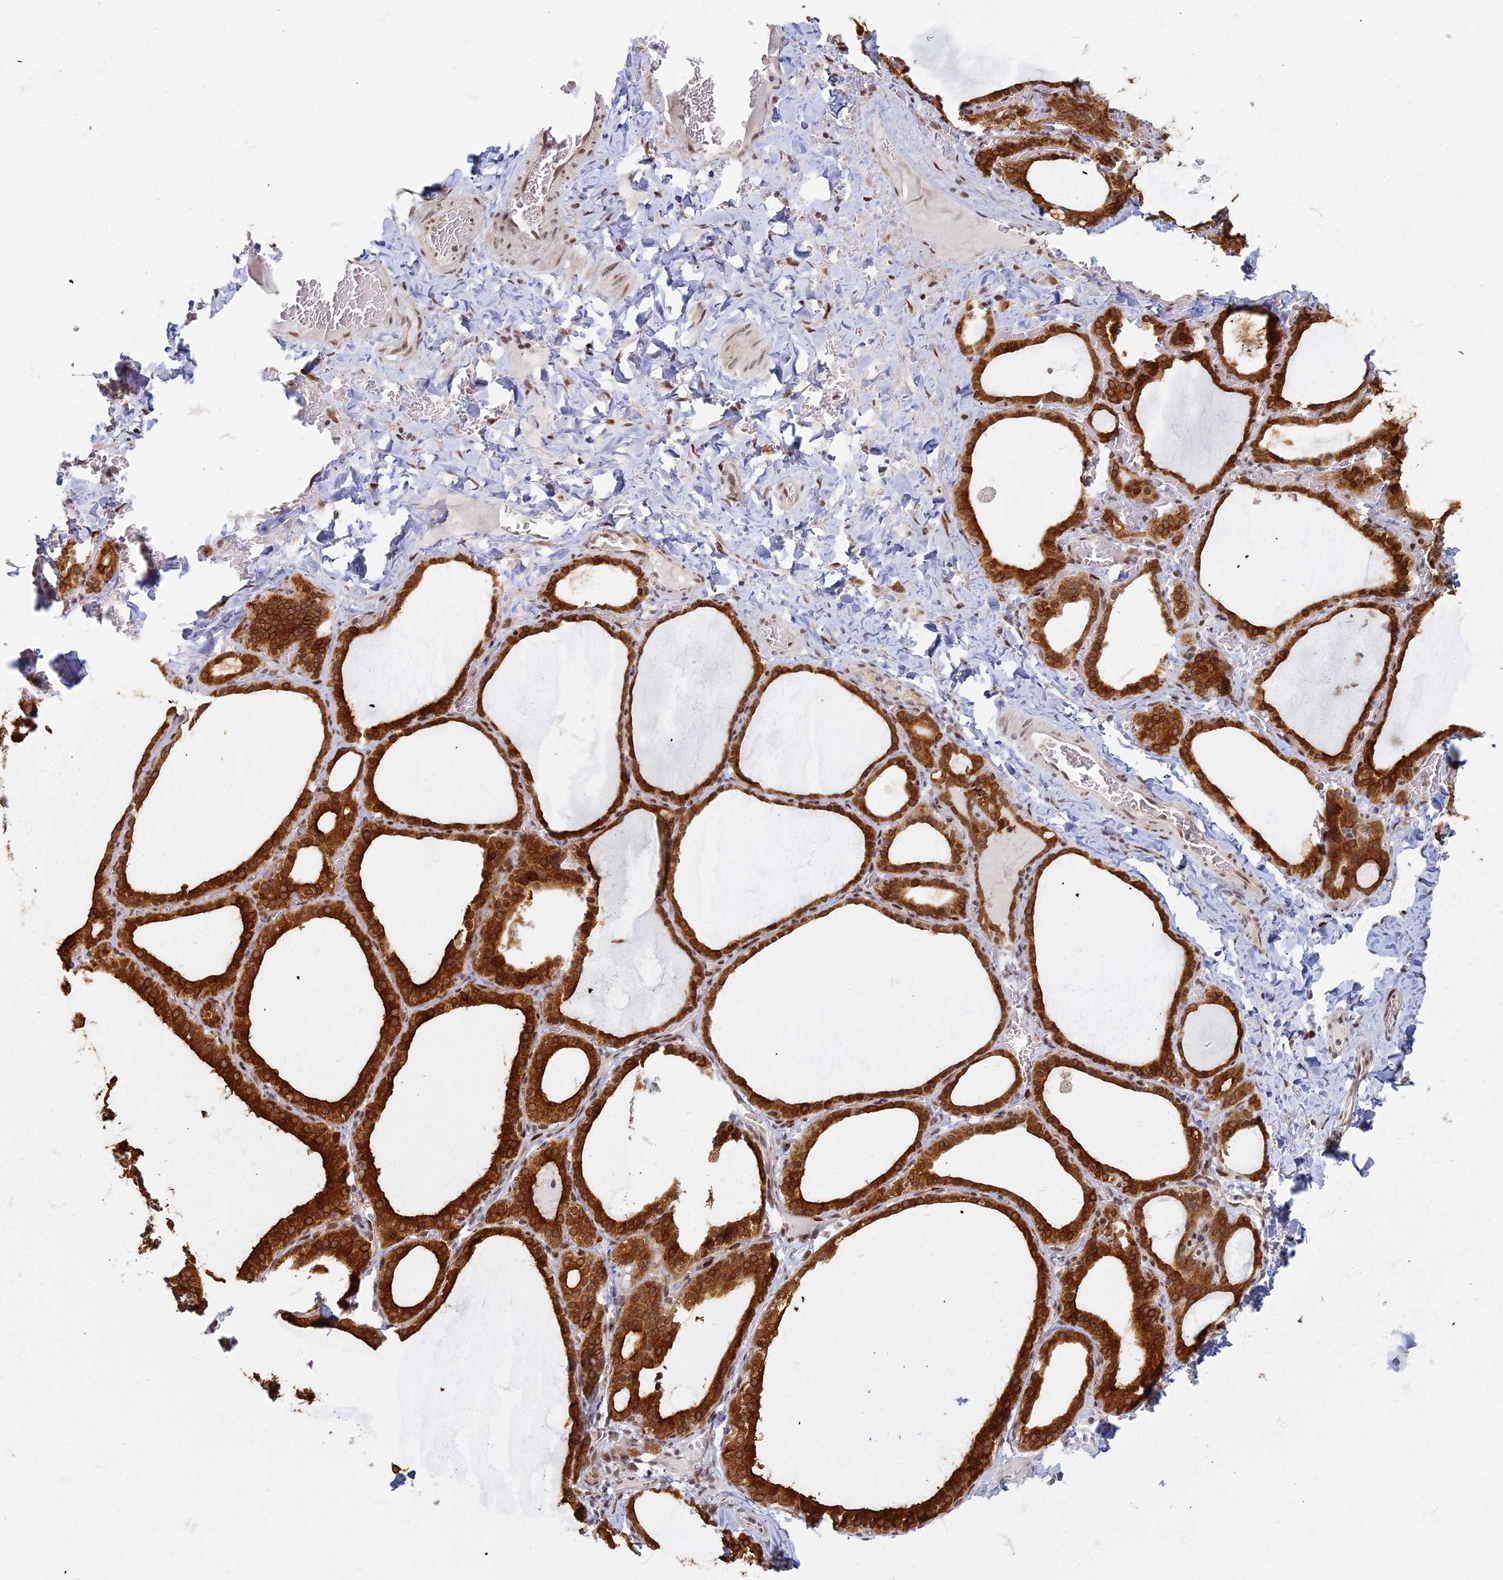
{"staining": {"intensity": "strong", "quantity": ">75%", "location": "cytoplasmic/membranous,nuclear"}, "tissue": "thyroid gland", "cell_type": "Glandular cells", "image_type": "normal", "snomed": [{"axis": "morphology", "description": "Normal tissue, NOS"}, {"axis": "topography", "description": "Thyroid gland"}], "caption": "High-power microscopy captured an immunohistochemistry photomicrograph of benign thyroid gland, revealing strong cytoplasmic/membranous,nuclear expression in approximately >75% of glandular cells.", "gene": "ABCA2", "patient": {"sex": "female", "age": 39}}